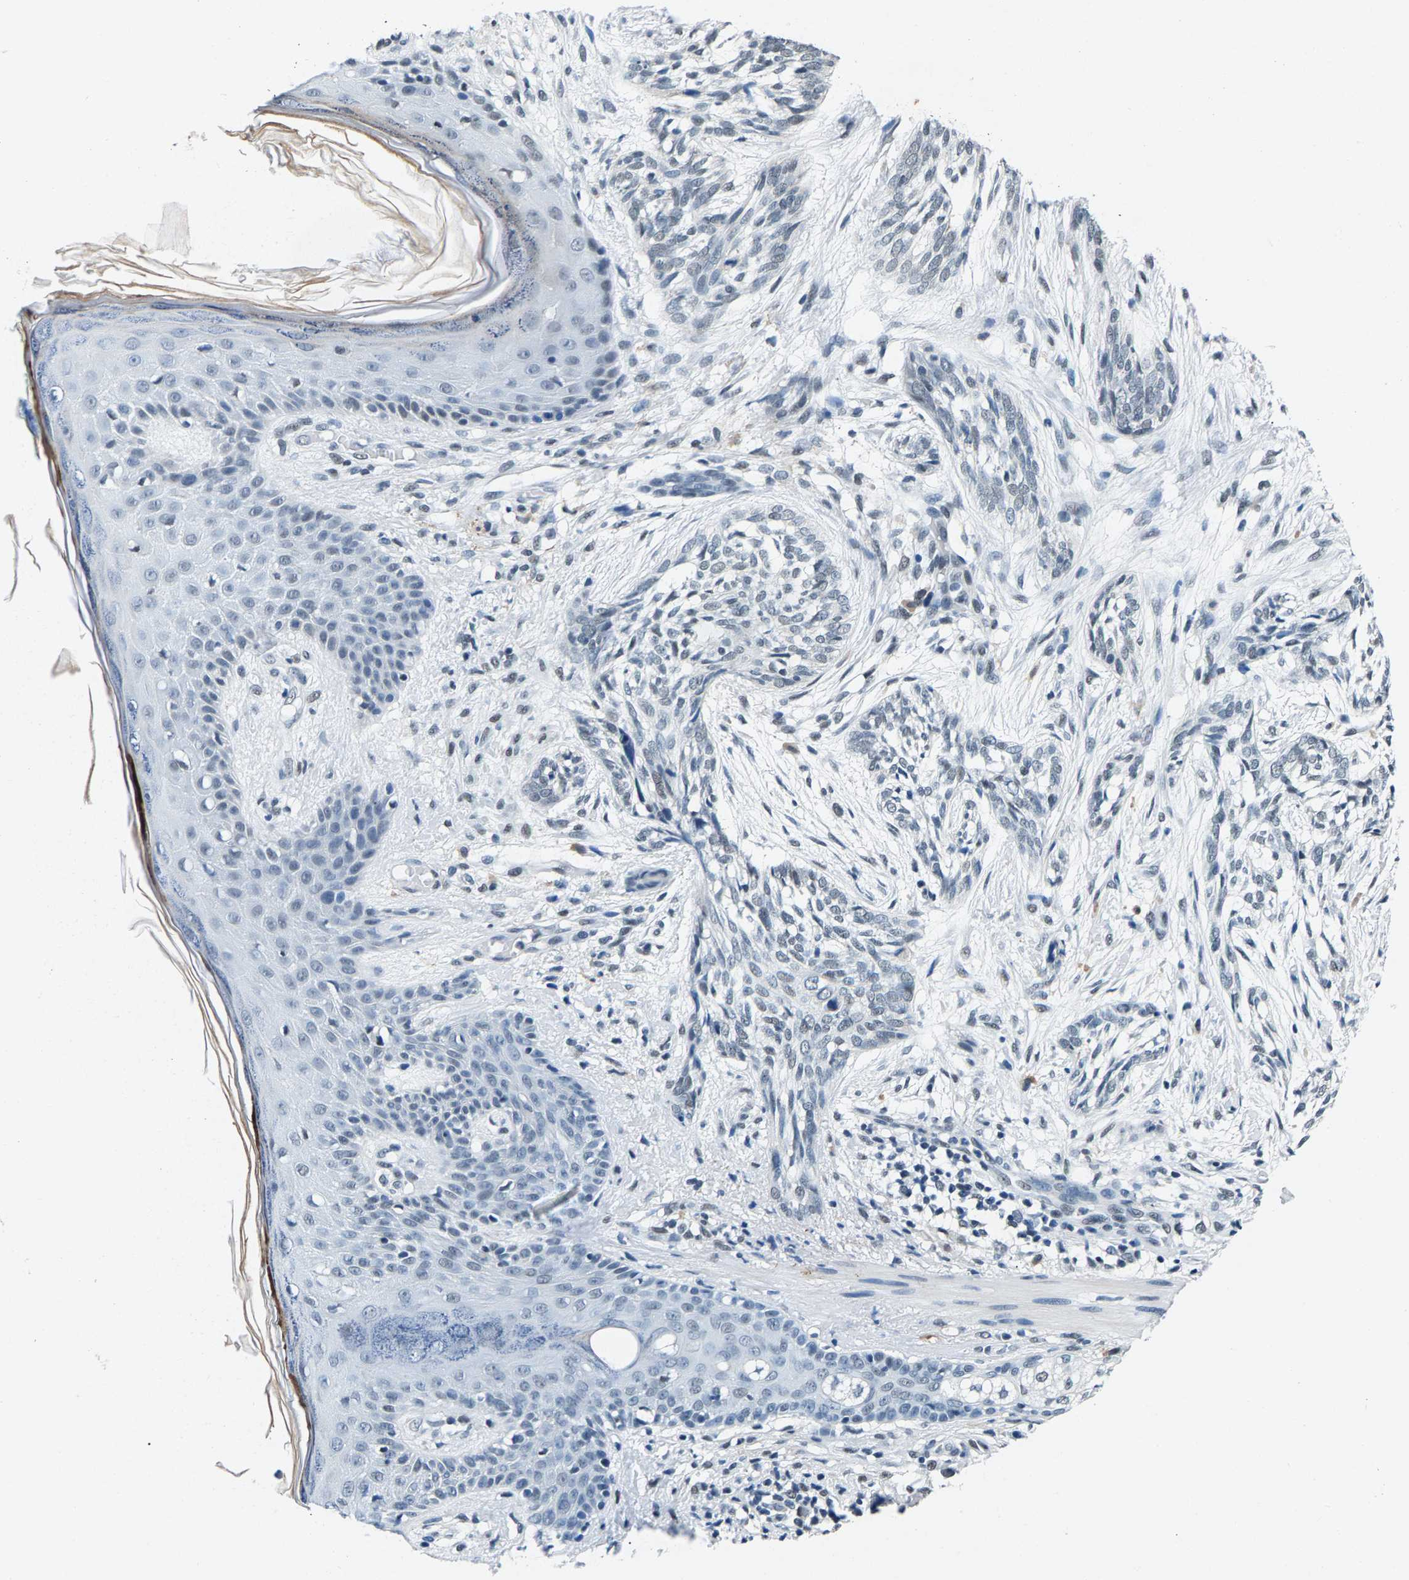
{"staining": {"intensity": "weak", "quantity": "<25%", "location": "nuclear"}, "tissue": "skin cancer", "cell_type": "Tumor cells", "image_type": "cancer", "snomed": [{"axis": "morphology", "description": "Basal cell carcinoma"}, {"axis": "topography", "description": "Skin"}], "caption": "This is an immunohistochemistry photomicrograph of human skin cancer (basal cell carcinoma). There is no expression in tumor cells.", "gene": "ATF2", "patient": {"sex": "female", "age": 88}}